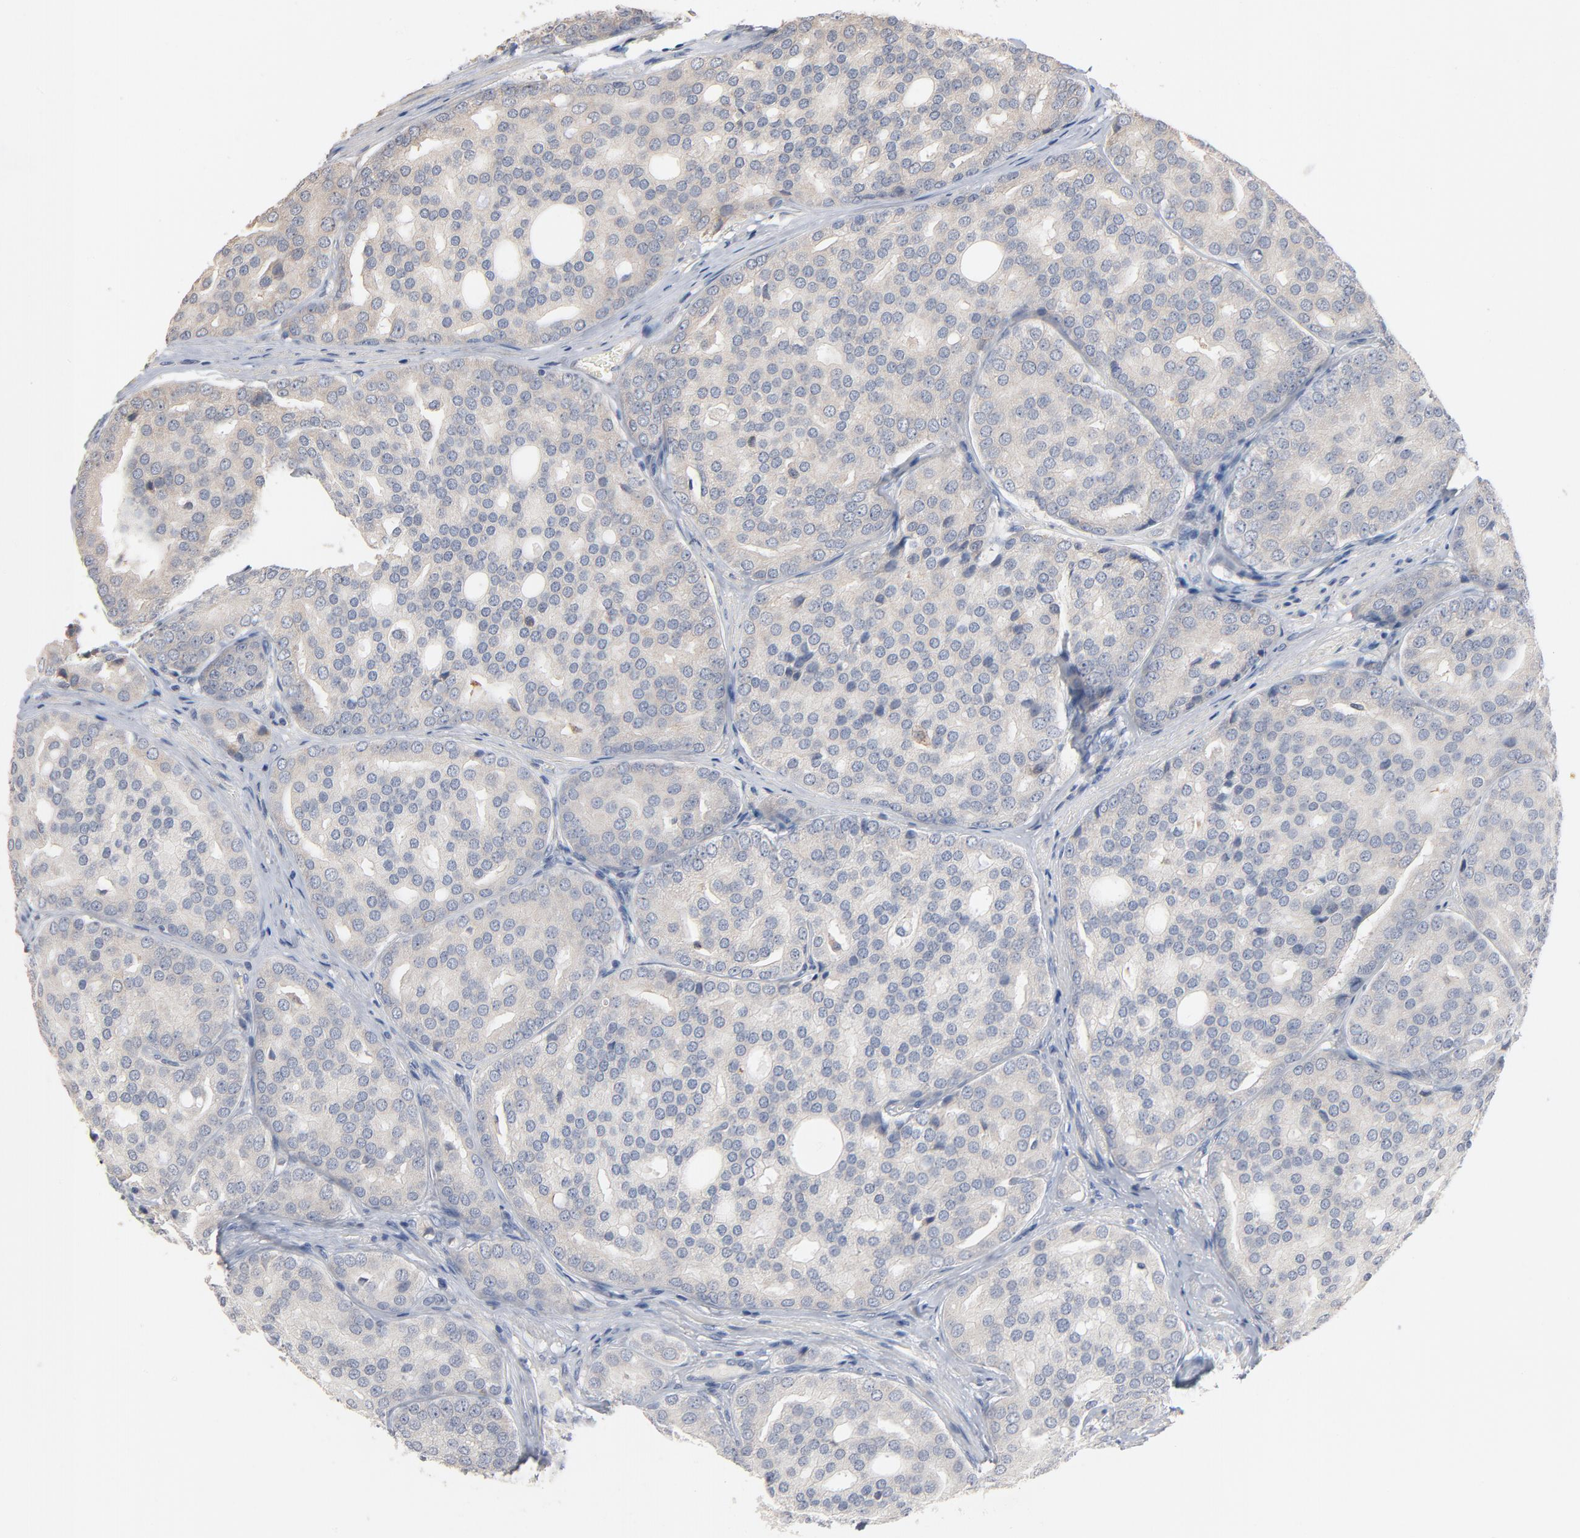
{"staining": {"intensity": "negative", "quantity": "none", "location": "none"}, "tissue": "prostate cancer", "cell_type": "Tumor cells", "image_type": "cancer", "snomed": [{"axis": "morphology", "description": "Adenocarcinoma, High grade"}, {"axis": "topography", "description": "Prostate"}], "caption": "An immunohistochemistry (IHC) photomicrograph of prostate adenocarcinoma (high-grade) is shown. There is no staining in tumor cells of prostate adenocarcinoma (high-grade).", "gene": "ZDHHC8", "patient": {"sex": "male", "age": 64}}